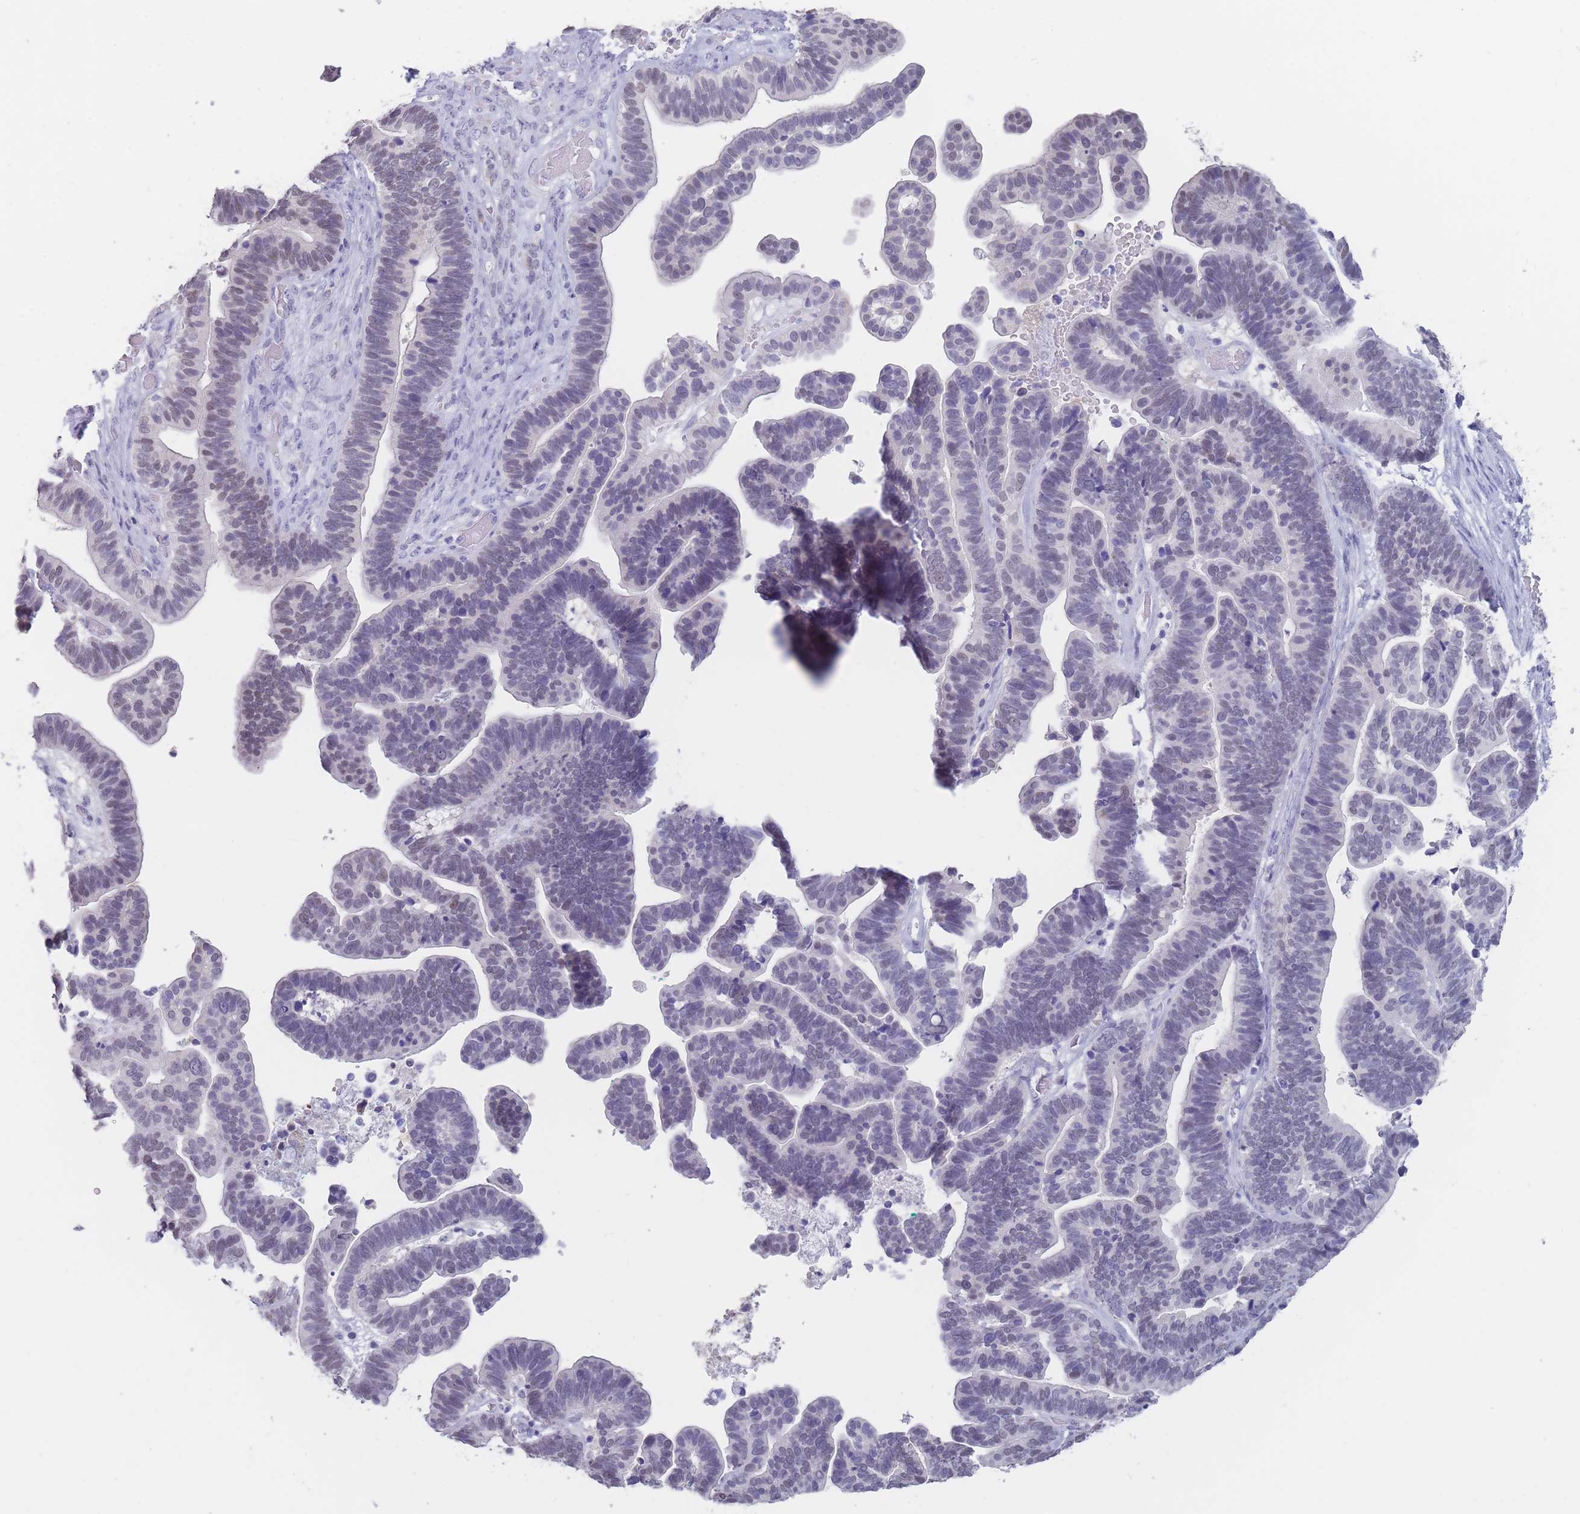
{"staining": {"intensity": "negative", "quantity": "none", "location": "none"}, "tissue": "ovarian cancer", "cell_type": "Tumor cells", "image_type": "cancer", "snomed": [{"axis": "morphology", "description": "Cystadenocarcinoma, serous, NOS"}, {"axis": "topography", "description": "Ovary"}], "caption": "An image of ovarian cancer (serous cystadenocarcinoma) stained for a protein displays no brown staining in tumor cells.", "gene": "CYP51A1", "patient": {"sex": "female", "age": 56}}